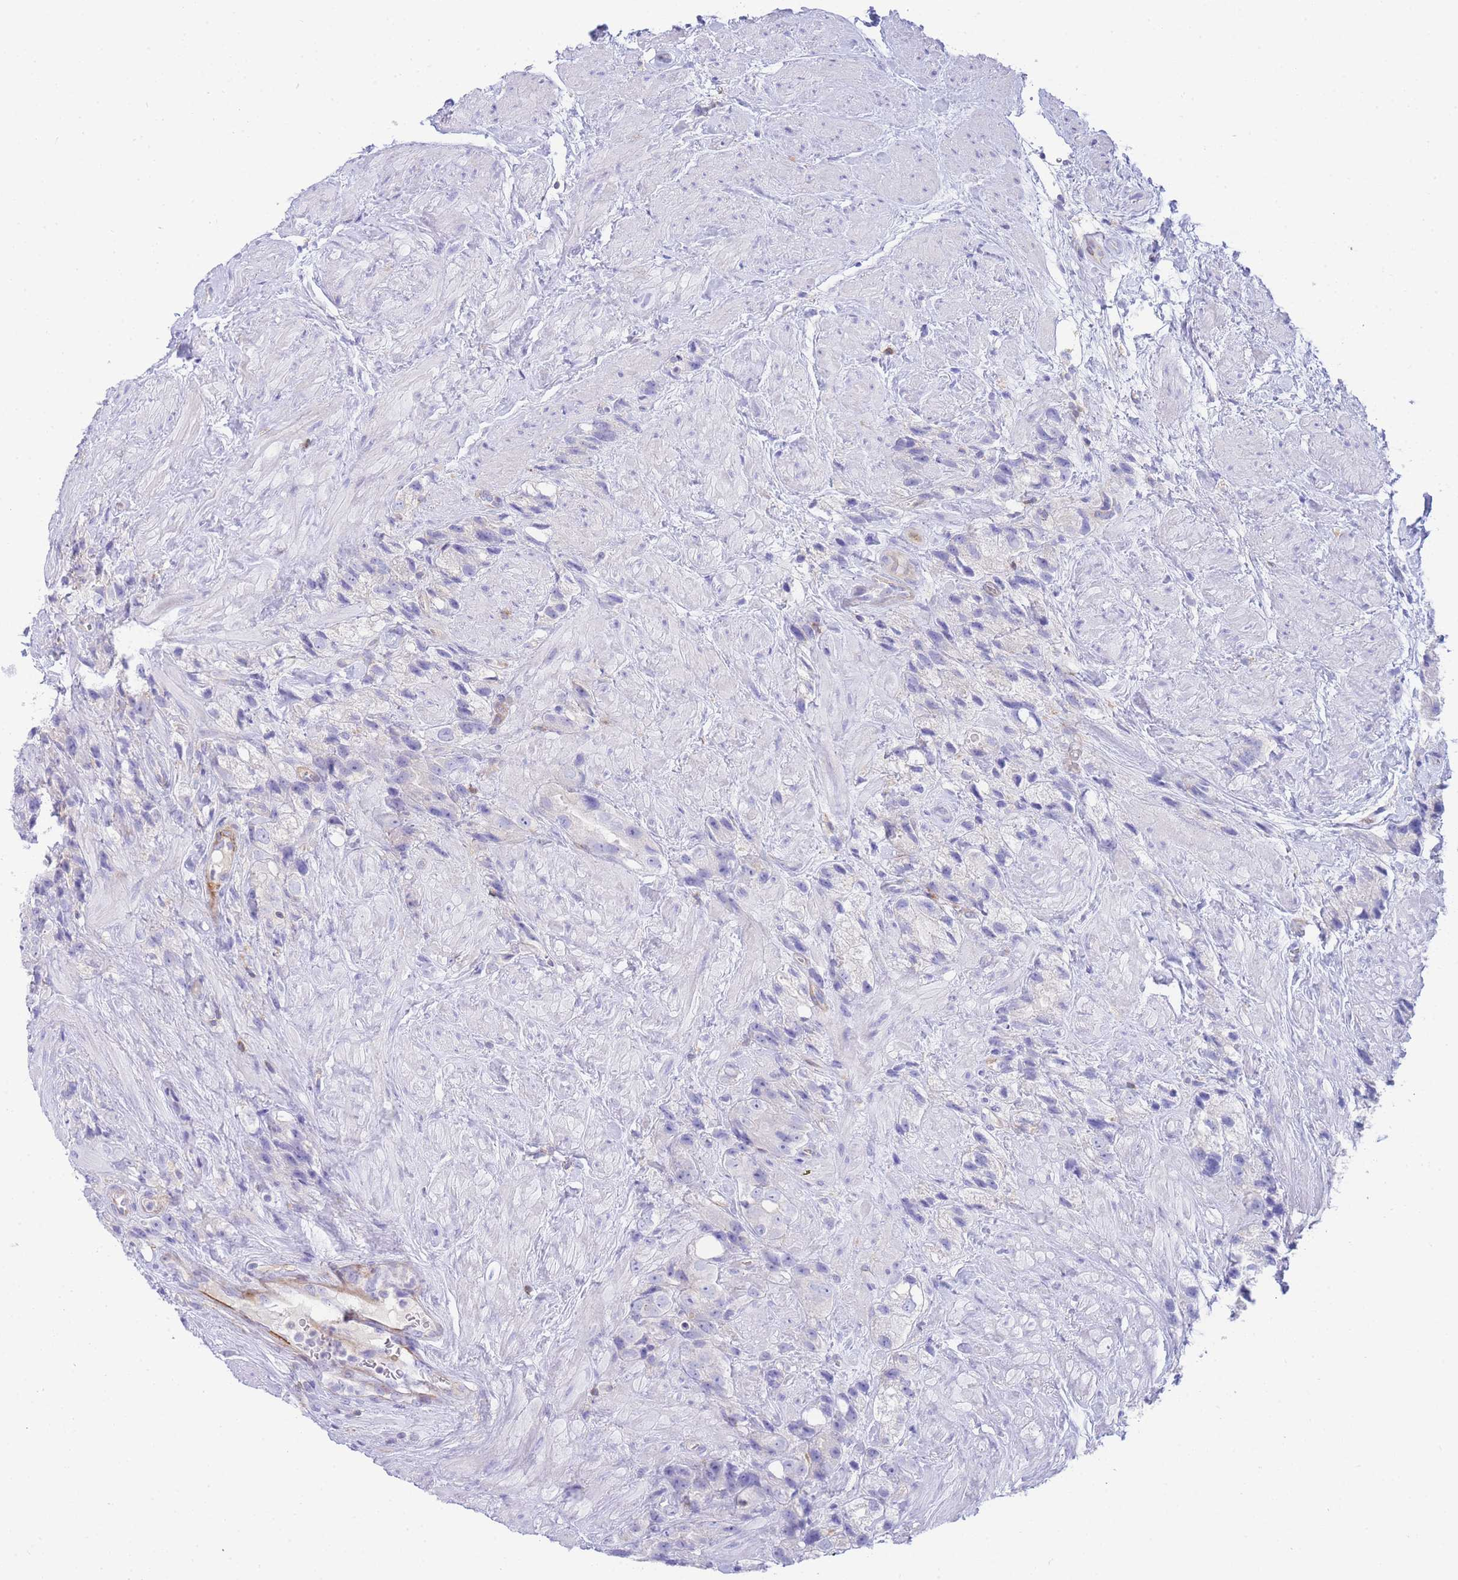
{"staining": {"intensity": "negative", "quantity": "none", "location": "none"}, "tissue": "prostate cancer", "cell_type": "Tumor cells", "image_type": "cancer", "snomed": [{"axis": "morphology", "description": "Adenocarcinoma, NOS"}, {"axis": "topography", "description": "Prostate"}], "caption": "Human adenocarcinoma (prostate) stained for a protein using immunohistochemistry (IHC) reveals no staining in tumor cells.", "gene": "FBN3", "patient": {"sex": "male", "age": 79}}